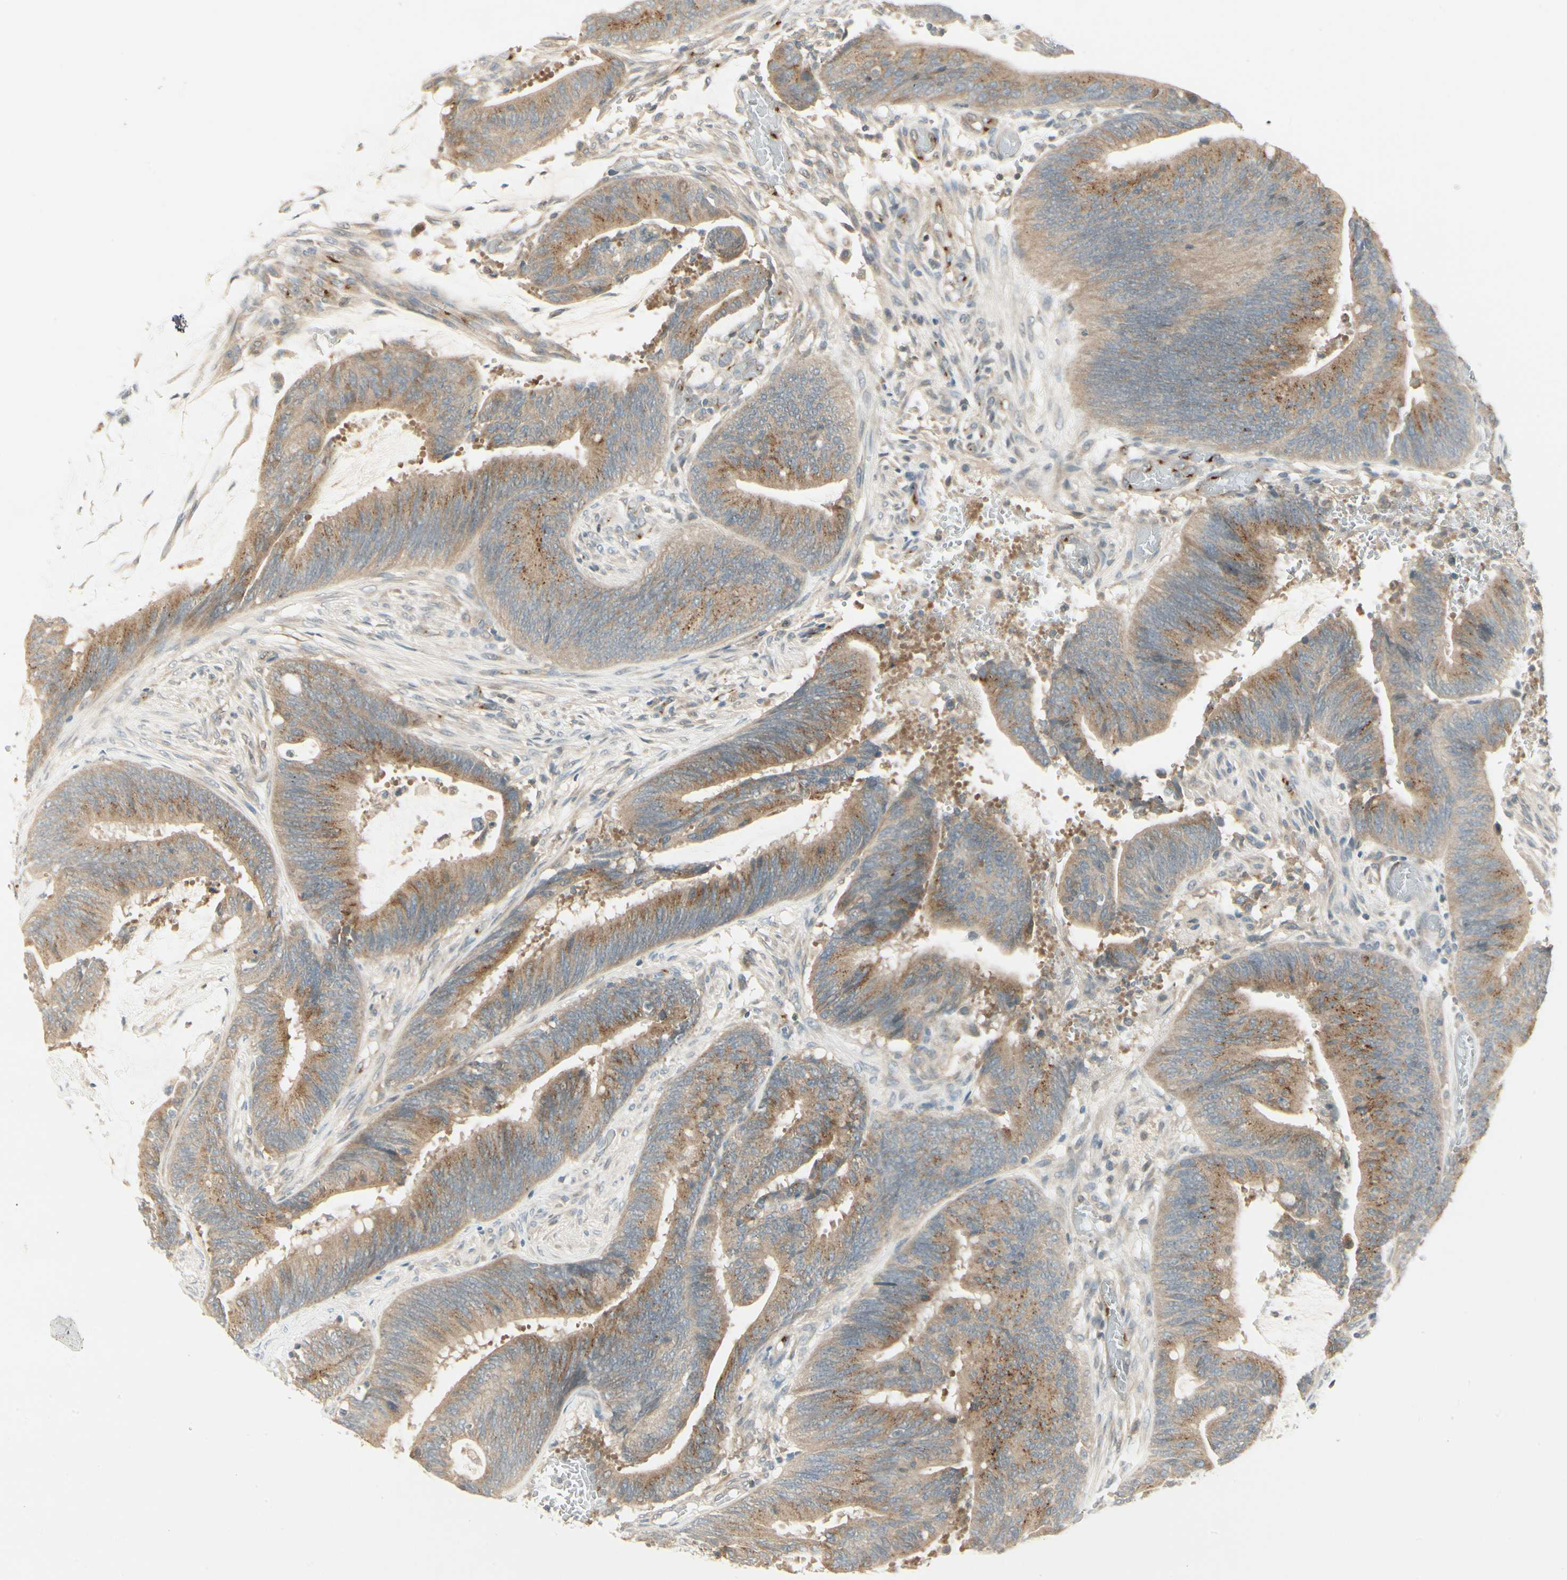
{"staining": {"intensity": "weak", "quantity": ">75%", "location": "cytoplasmic/membranous"}, "tissue": "colorectal cancer", "cell_type": "Tumor cells", "image_type": "cancer", "snomed": [{"axis": "morphology", "description": "Adenocarcinoma, NOS"}, {"axis": "topography", "description": "Rectum"}], "caption": "Brown immunohistochemical staining in colorectal cancer (adenocarcinoma) reveals weak cytoplasmic/membranous expression in approximately >75% of tumor cells.", "gene": "MANSC1", "patient": {"sex": "female", "age": 66}}